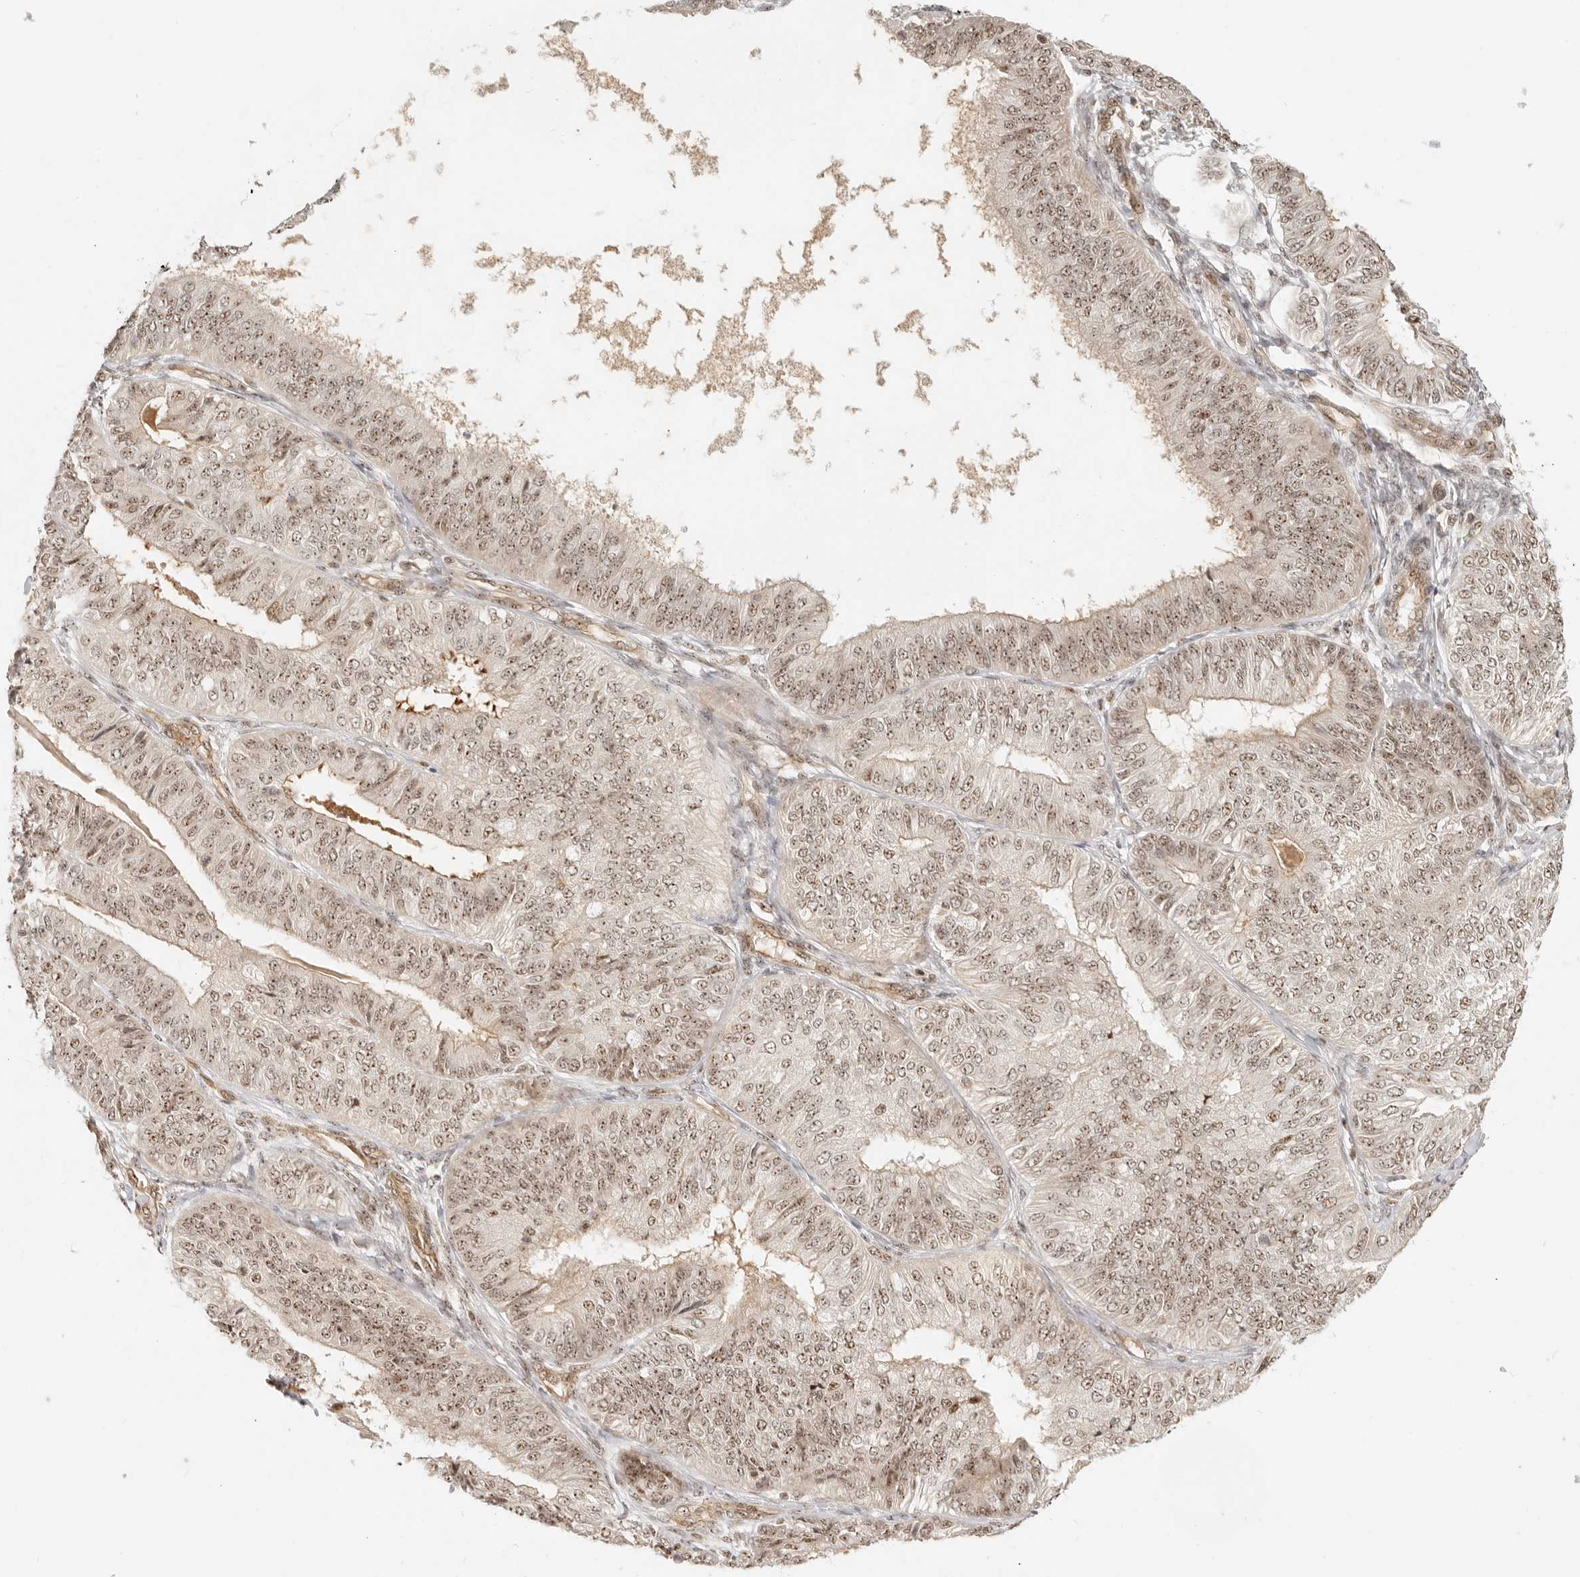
{"staining": {"intensity": "moderate", "quantity": ">75%", "location": "nuclear"}, "tissue": "endometrial cancer", "cell_type": "Tumor cells", "image_type": "cancer", "snomed": [{"axis": "morphology", "description": "Adenocarcinoma, NOS"}, {"axis": "topography", "description": "Endometrium"}], "caption": "Immunohistochemistry (IHC) staining of endometrial cancer, which displays medium levels of moderate nuclear expression in approximately >75% of tumor cells indicating moderate nuclear protein expression. The staining was performed using DAB (brown) for protein detection and nuclei were counterstained in hematoxylin (blue).", "gene": "BAP1", "patient": {"sex": "female", "age": 58}}